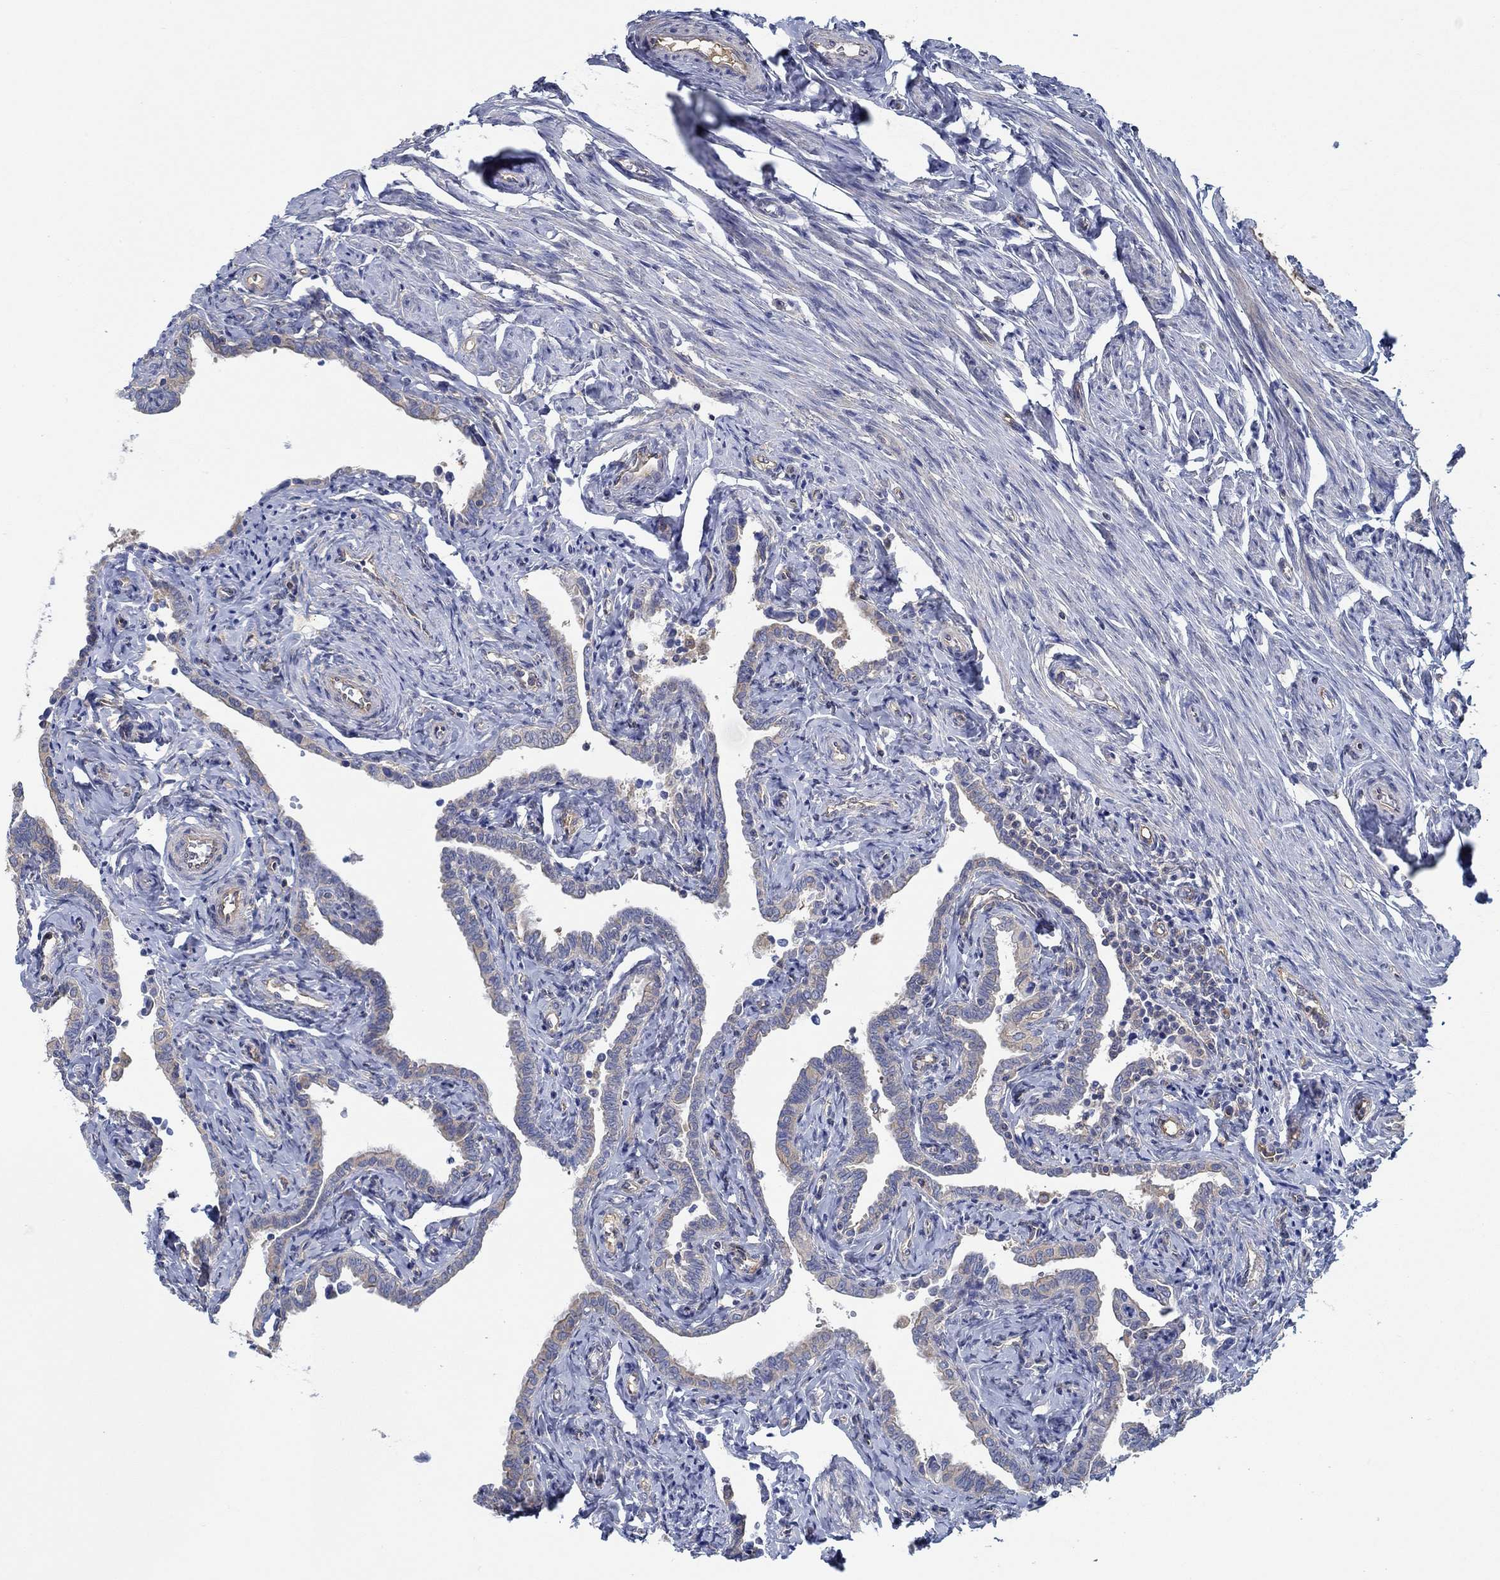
{"staining": {"intensity": "weak", "quantity": "25%-75%", "location": "cytoplasmic/membranous"}, "tissue": "fallopian tube", "cell_type": "Glandular cells", "image_type": "normal", "snomed": [{"axis": "morphology", "description": "Normal tissue, NOS"}, {"axis": "topography", "description": "Fallopian tube"}, {"axis": "topography", "description": "Ovary"}], "caption": "Immunohistochemical staining of benign human fallopian tube demonstrates 25%-75% levels of weak cytoplasmic/membranous protein expression in about 25%-75% of glandular cells. (DAB = brown stain, brightfield microscopy at high magnification).", "gene": "SPAG9", "patient": {"sex": "female", "age": 54}}